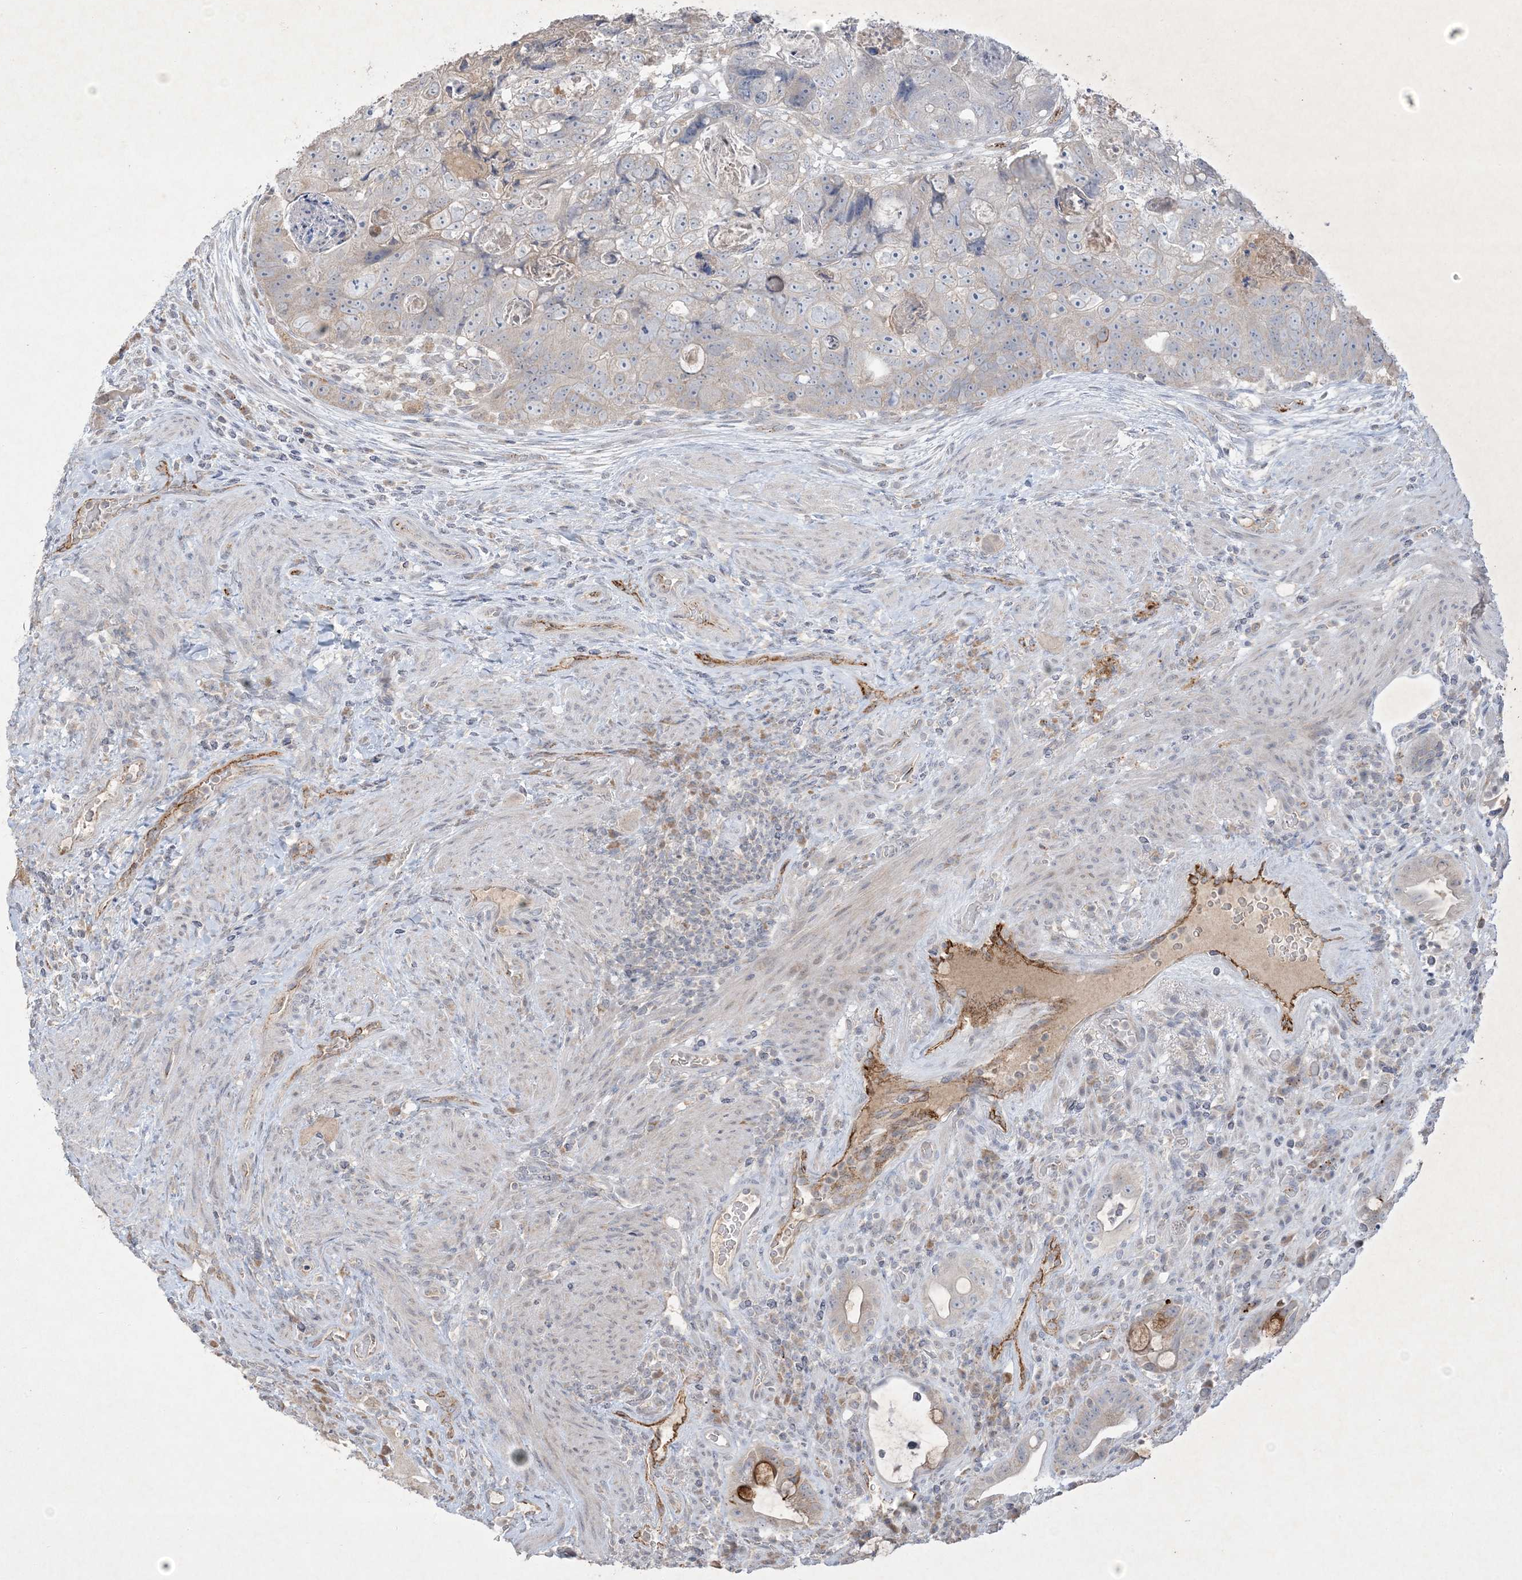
{"staining": {"intensity": "negative", "quantity": "none", "location": "none"}, "tissue": "colorectal cancer", "cell_type": "Tumor cells", "image_type": "cancer", "snomed": [{"axis": "morphology", "description": "Adenocarcinoma, NOS"}, {"axis": "topography", "description": "Rectum"}], "caption": "This image is of colorectal adenocarcinoma stained with immunohistochemistry to label a protein in brown with the nuclei are counter-stained blue. There is no positivity in tumor cells.", "gene": "PRSS36", "patient": {"sex": "male", "age": 59}}